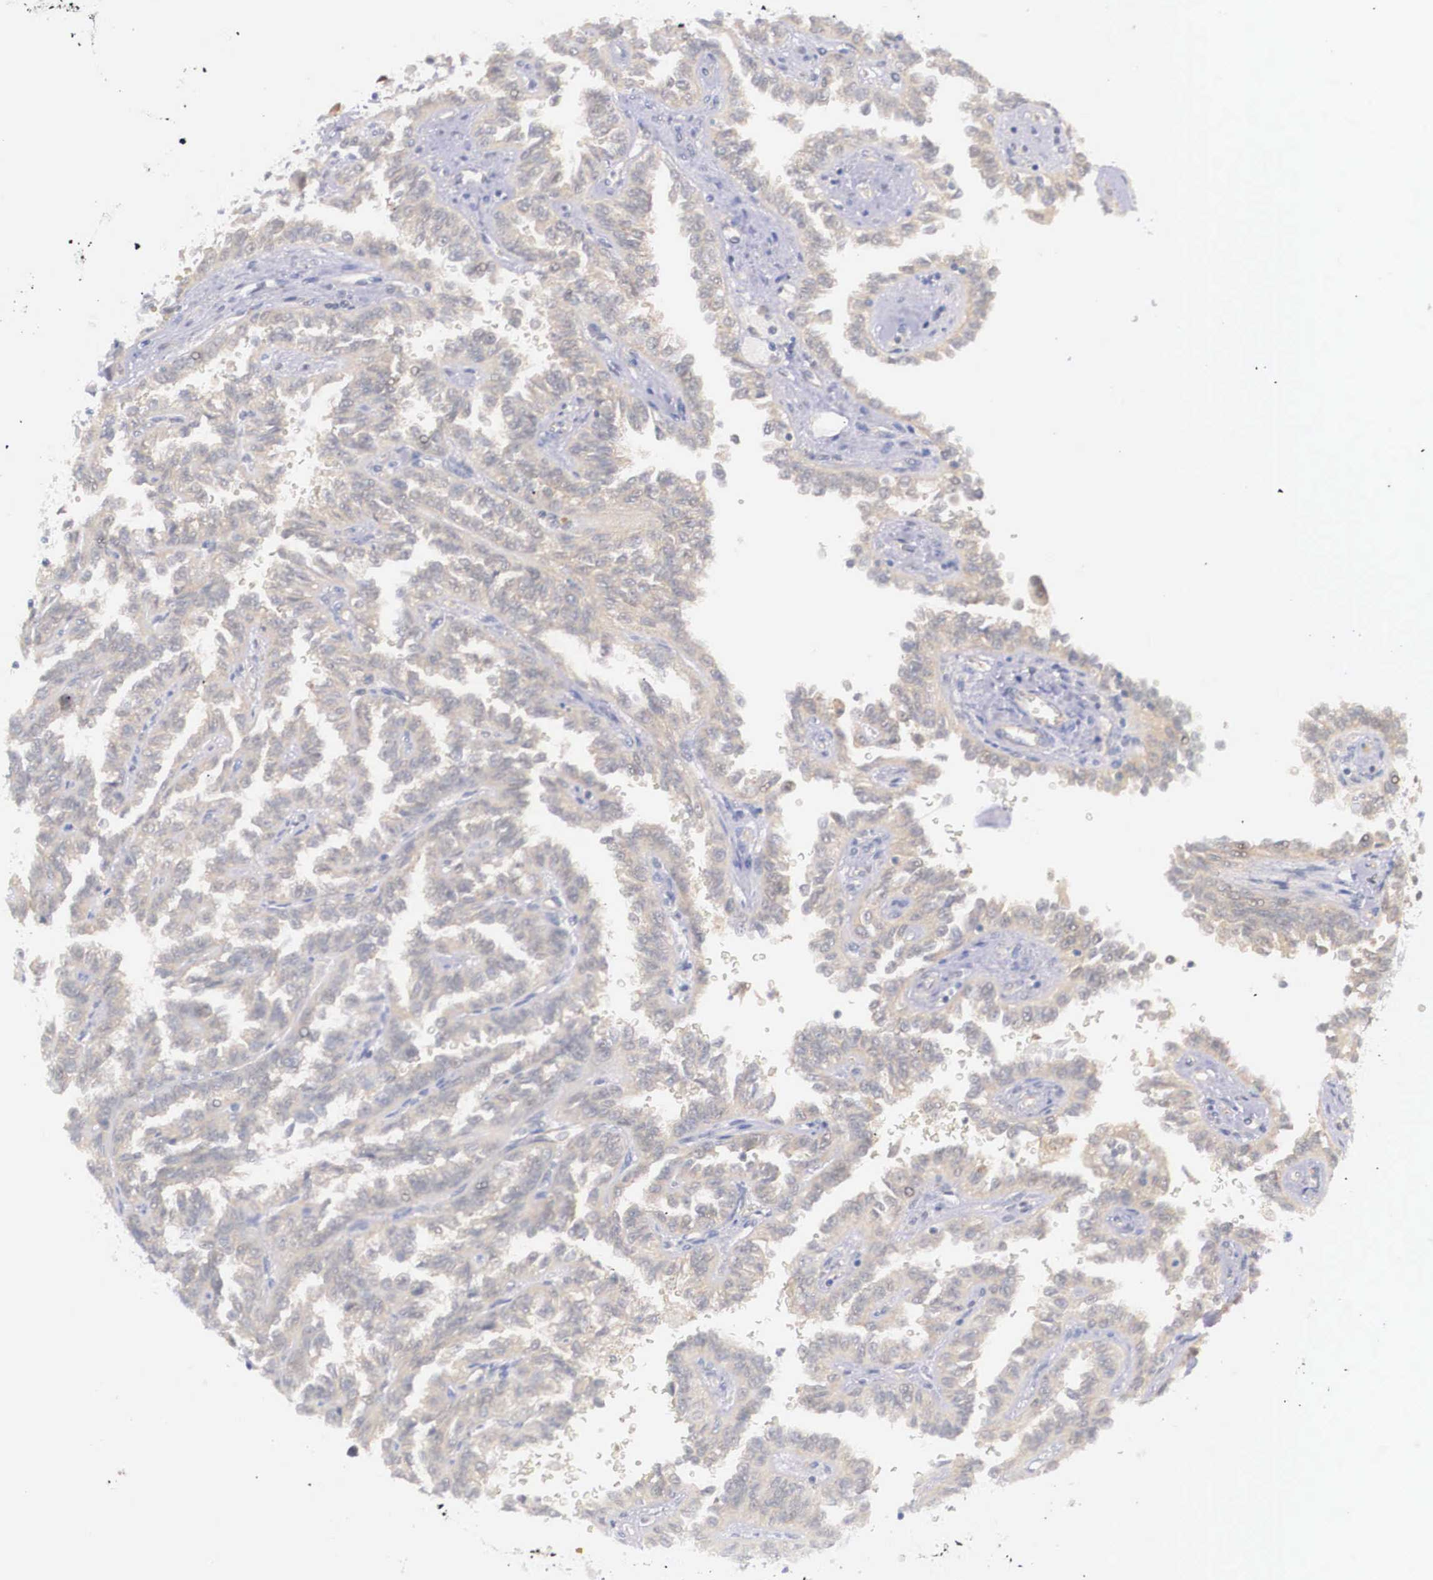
{"staining": {"intensity": "weak", "quantity": "25%-75%", "location": "cytoplasmic/membranous"}, "tissue": "renal cancer", "cell_type": "Tumor cells", "image_type": "cancer", "snomed": [{"axis": "morphology", "description": "Inflammation, NOS"}, {"axis": "morphology", "description": "Adenocarcinoma, NOS"}, {"axis": "topography", "description": "Kidney"}], "caption": "Protein expression by immunohistochemistry (IHC) displays weak cytoplasmic/membranous expression in about 25%-75% of tumor cells in adenocarcinoma (renal).", "gene": "IGBP1", "patient": {"sex": "male", "age": 68}}